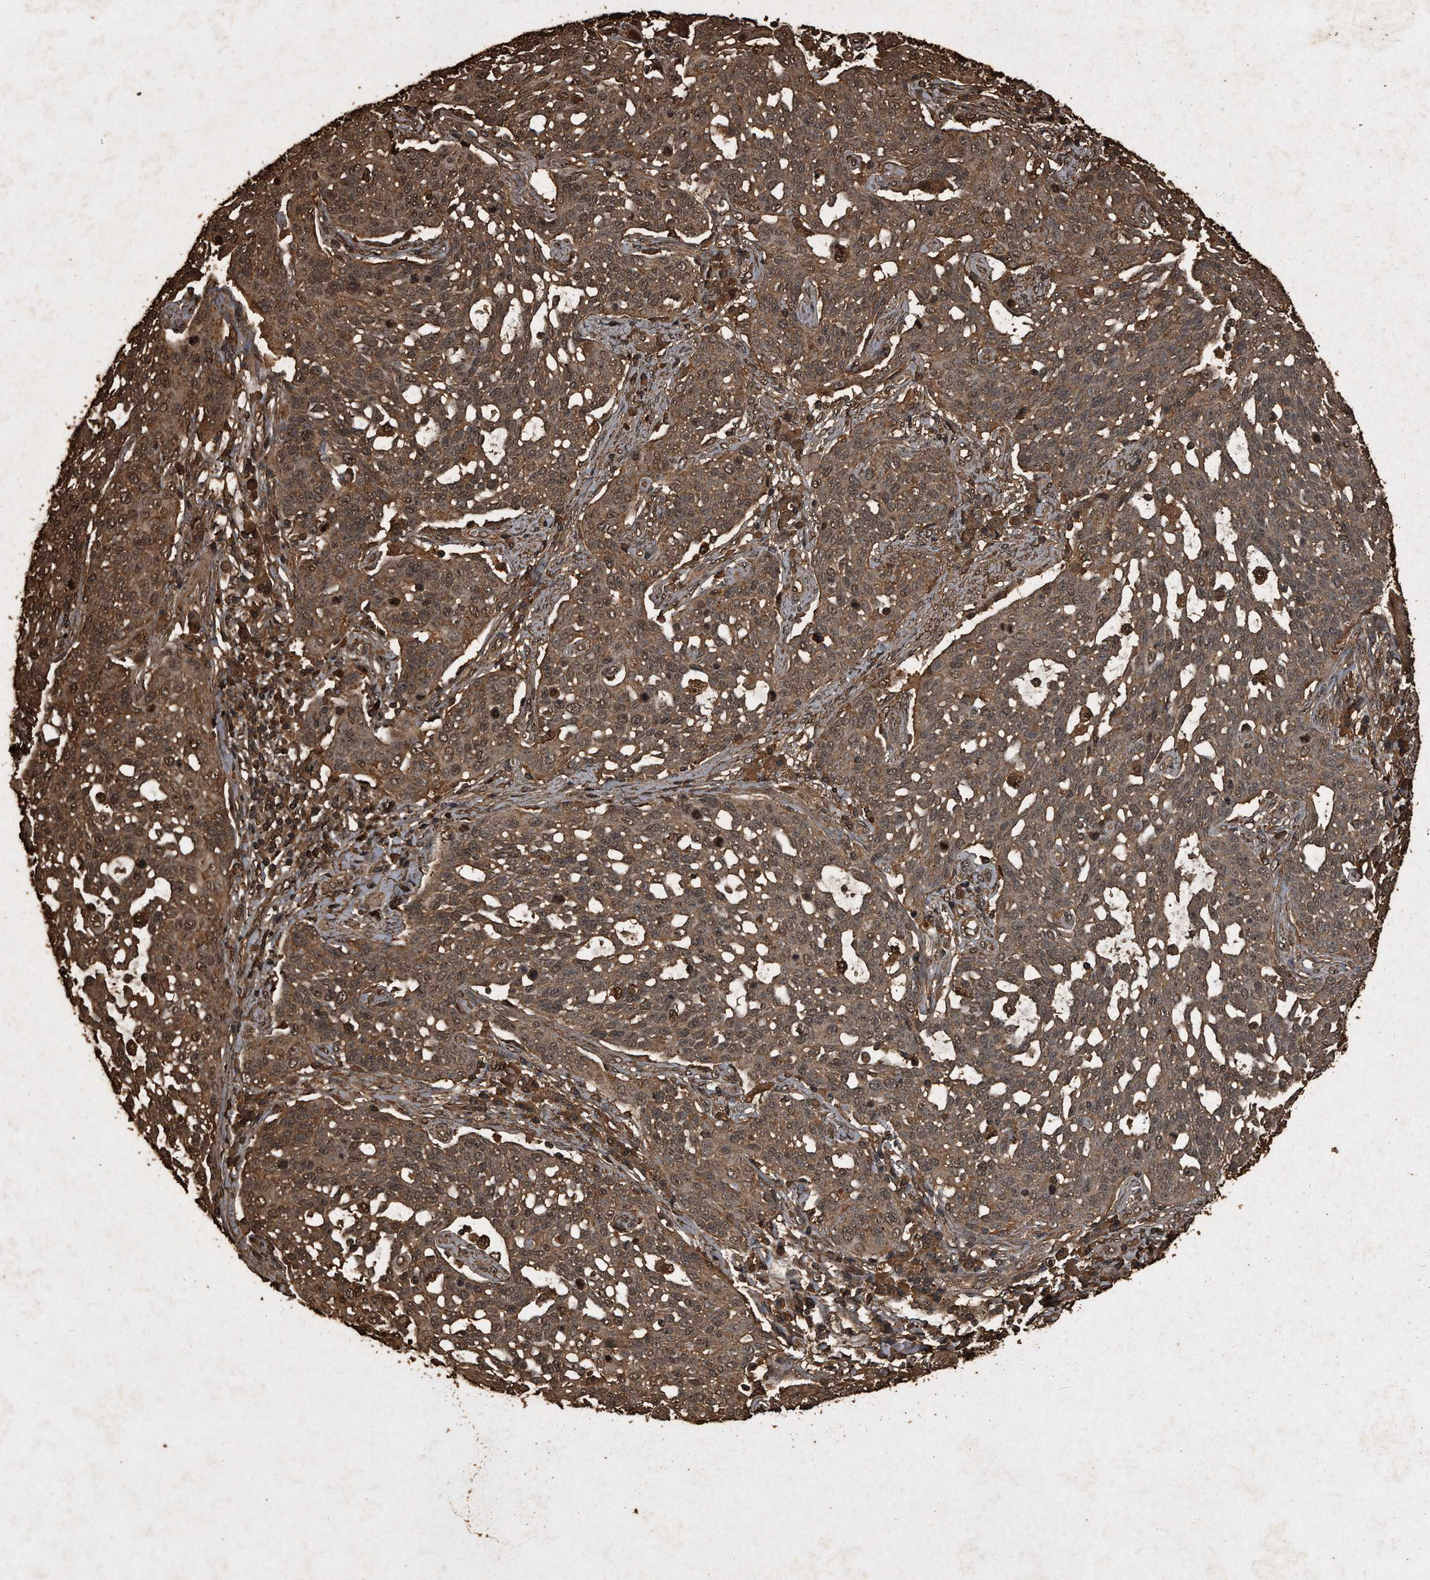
{"staining": {"intensity": "moderate", "quantity": ">75%", "location": "cytoplasmic/membranous,nuclear"}, "tissue": "cervical cancer", "cell_type": "Tumor cells", "image_type": "cancer", "snomed": [{"axis": "morphology", "description": "Squamous cell carcinoma, NOS"}, {"axis": "topography", "description": "Cervix"}], "caption": "Cervical cancer (squamous cell carcinoma) stained with a protein marker reveals moderate staining in tumor cells.", "gene": "CFLAR", "patient": {"sex": "female", "age": 34}}